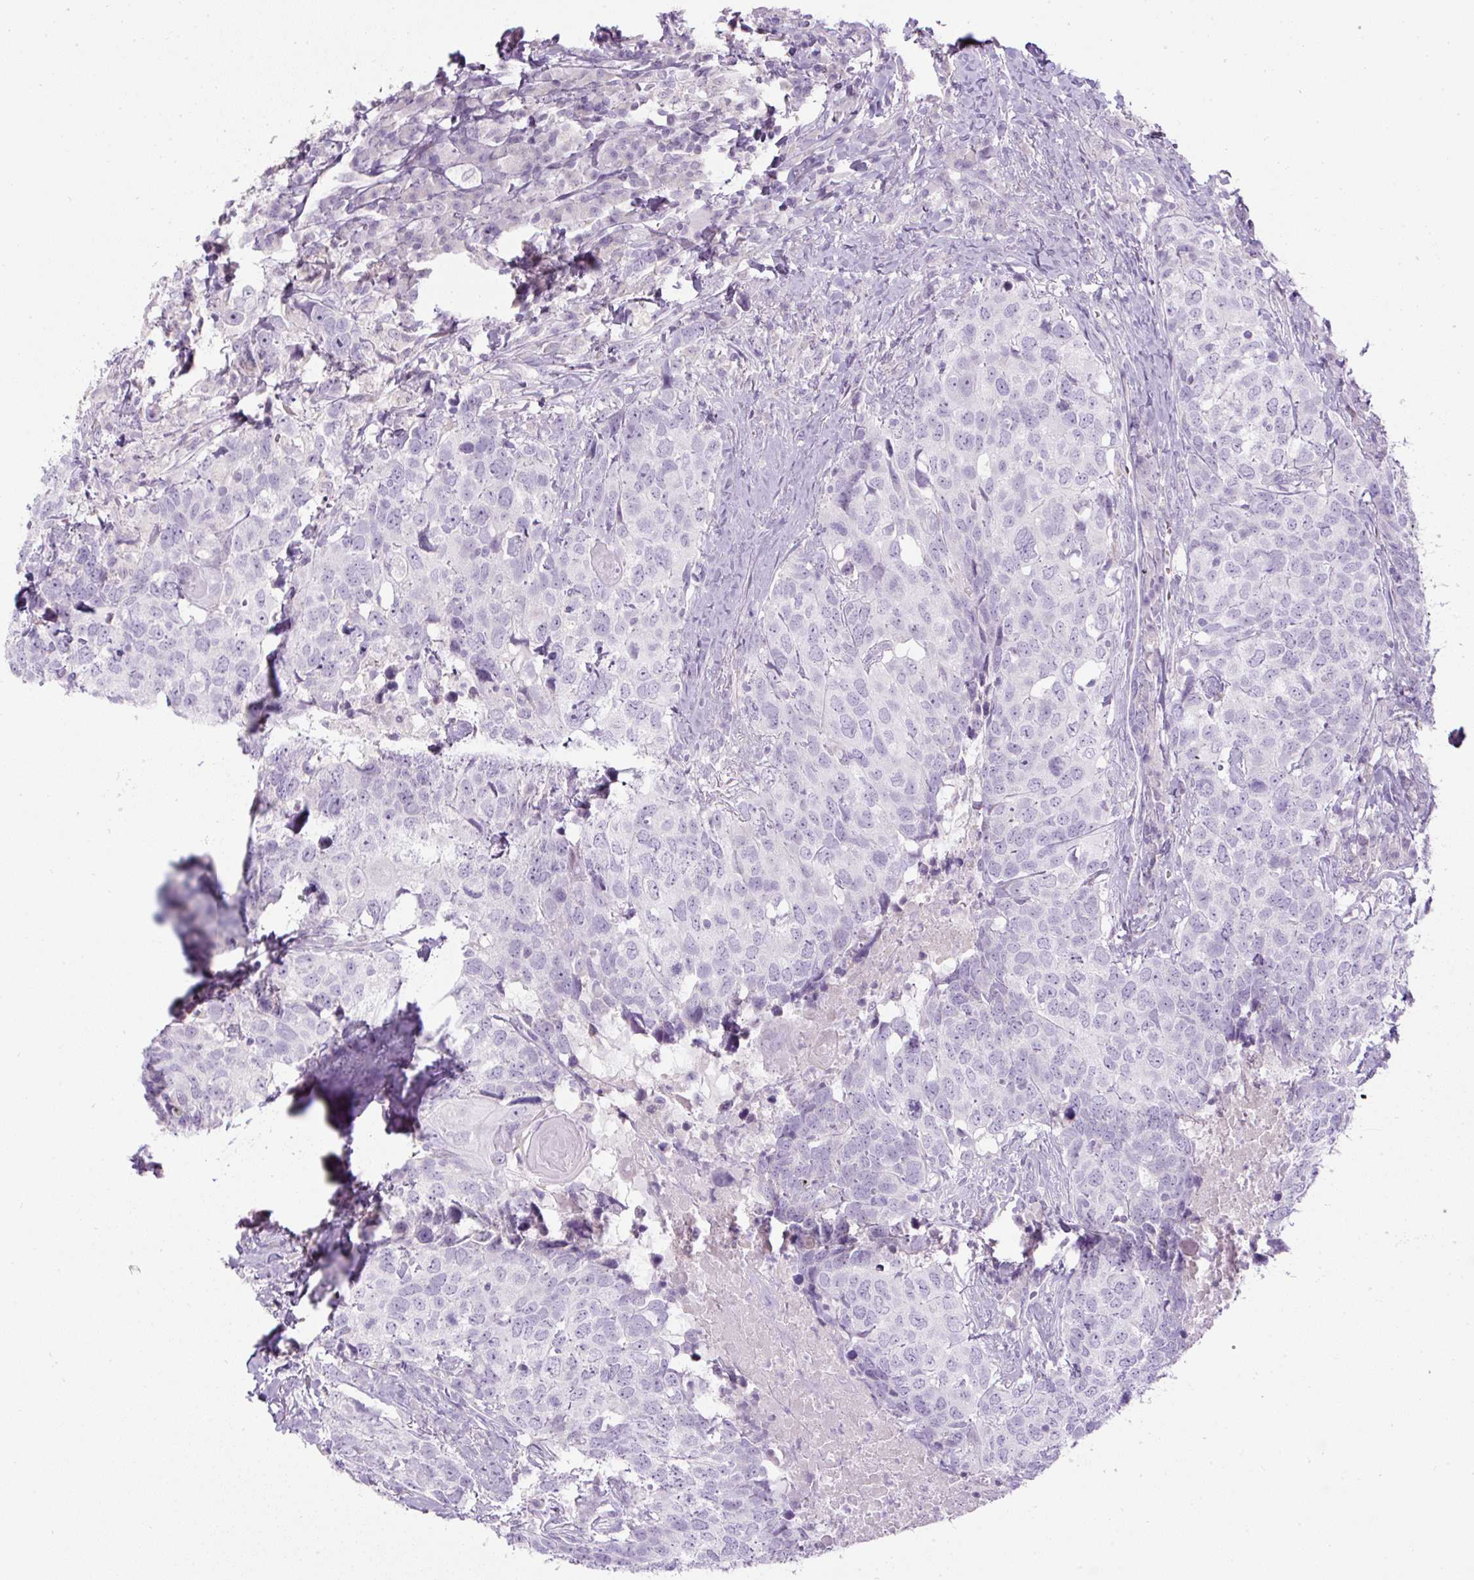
{"staining": {"intensity": "negative", "quantity": "none", "location": "none"}, "tissue": "head and neck cancer", "cell_type": "Tumor cells", "image_type": "cancer", "snomed": [{"axis": "morphology", "description": "Normal tissue, NOS"}, {"axis": "morphology", "description": "Squamous cell carcinoma, NOS"}, {"axis": "topography", "description": "Skeletal muscle"}, {"axis": "topography", "description": "Vascular tissue"}, {"axis": "topography", "description": "Peripheral nerve tissue"}, {"axis": "topography", "description": "Head-Neck"}], "caption": "Tumor cells show no significant protein expression in head and neck cancer.", "gene": "FGFBP3", "patient": {"sex": "male", "age": 66}}